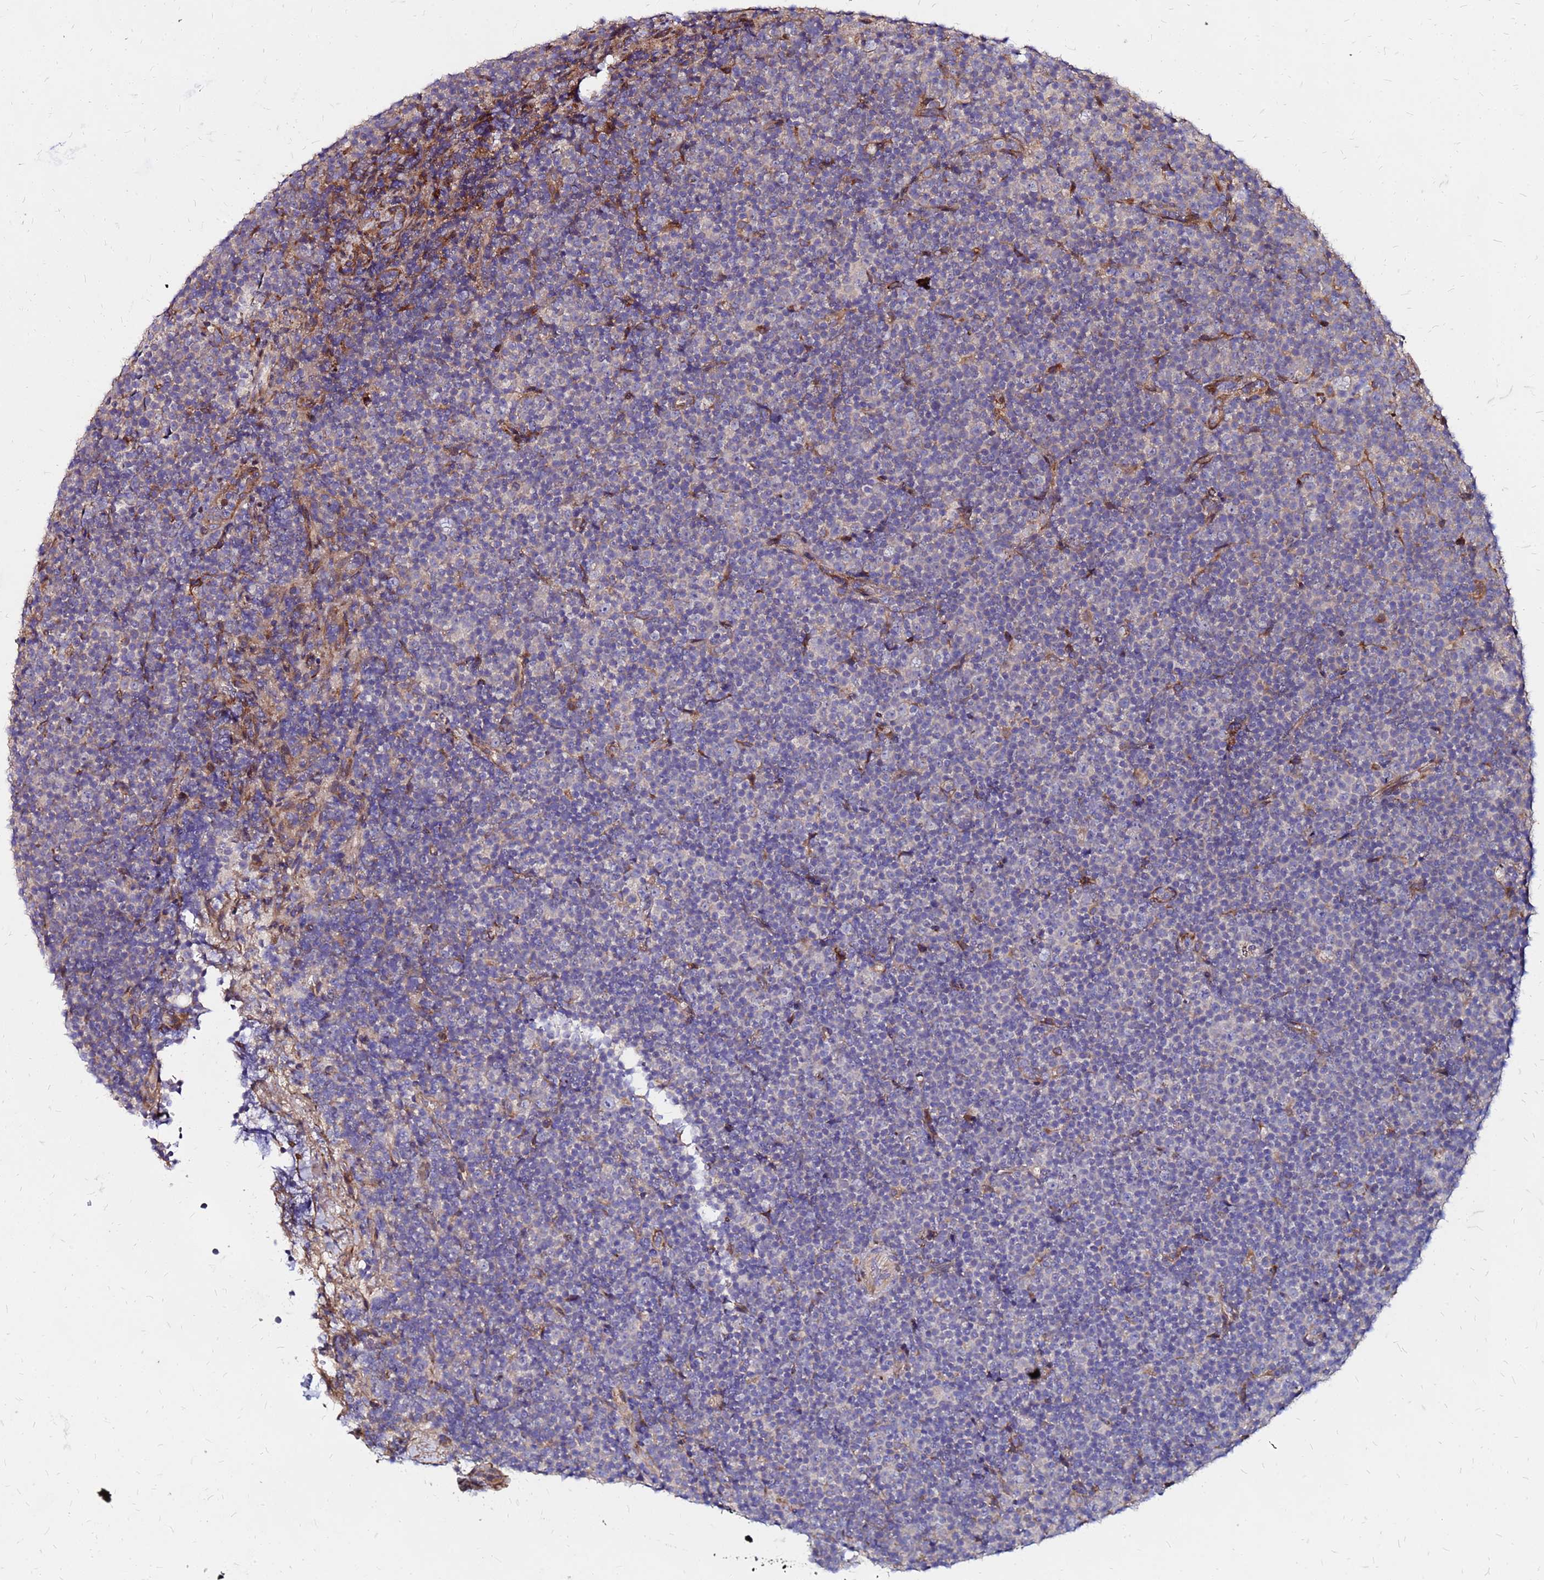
{"staining": {"intensity": "negative", "quantity": "none", "location": "none"}, "tissue": "lymphoma", "cell_type": "Tumor cells", "image_type": "cancer", "snomed": [{"axis": "morphology", "description": "Malignant lymphoma, non-Hodgkin's type, Low grade"}, {"axis": "topography", "description": "Lymph node"}], "caption": "Tumor cells are negative for brown protein staining in lymphoma. (IHC, brightfield microscopy, high magnification).", "gene": "VMO1", "patient": {"sex": "female", "age": 67}}